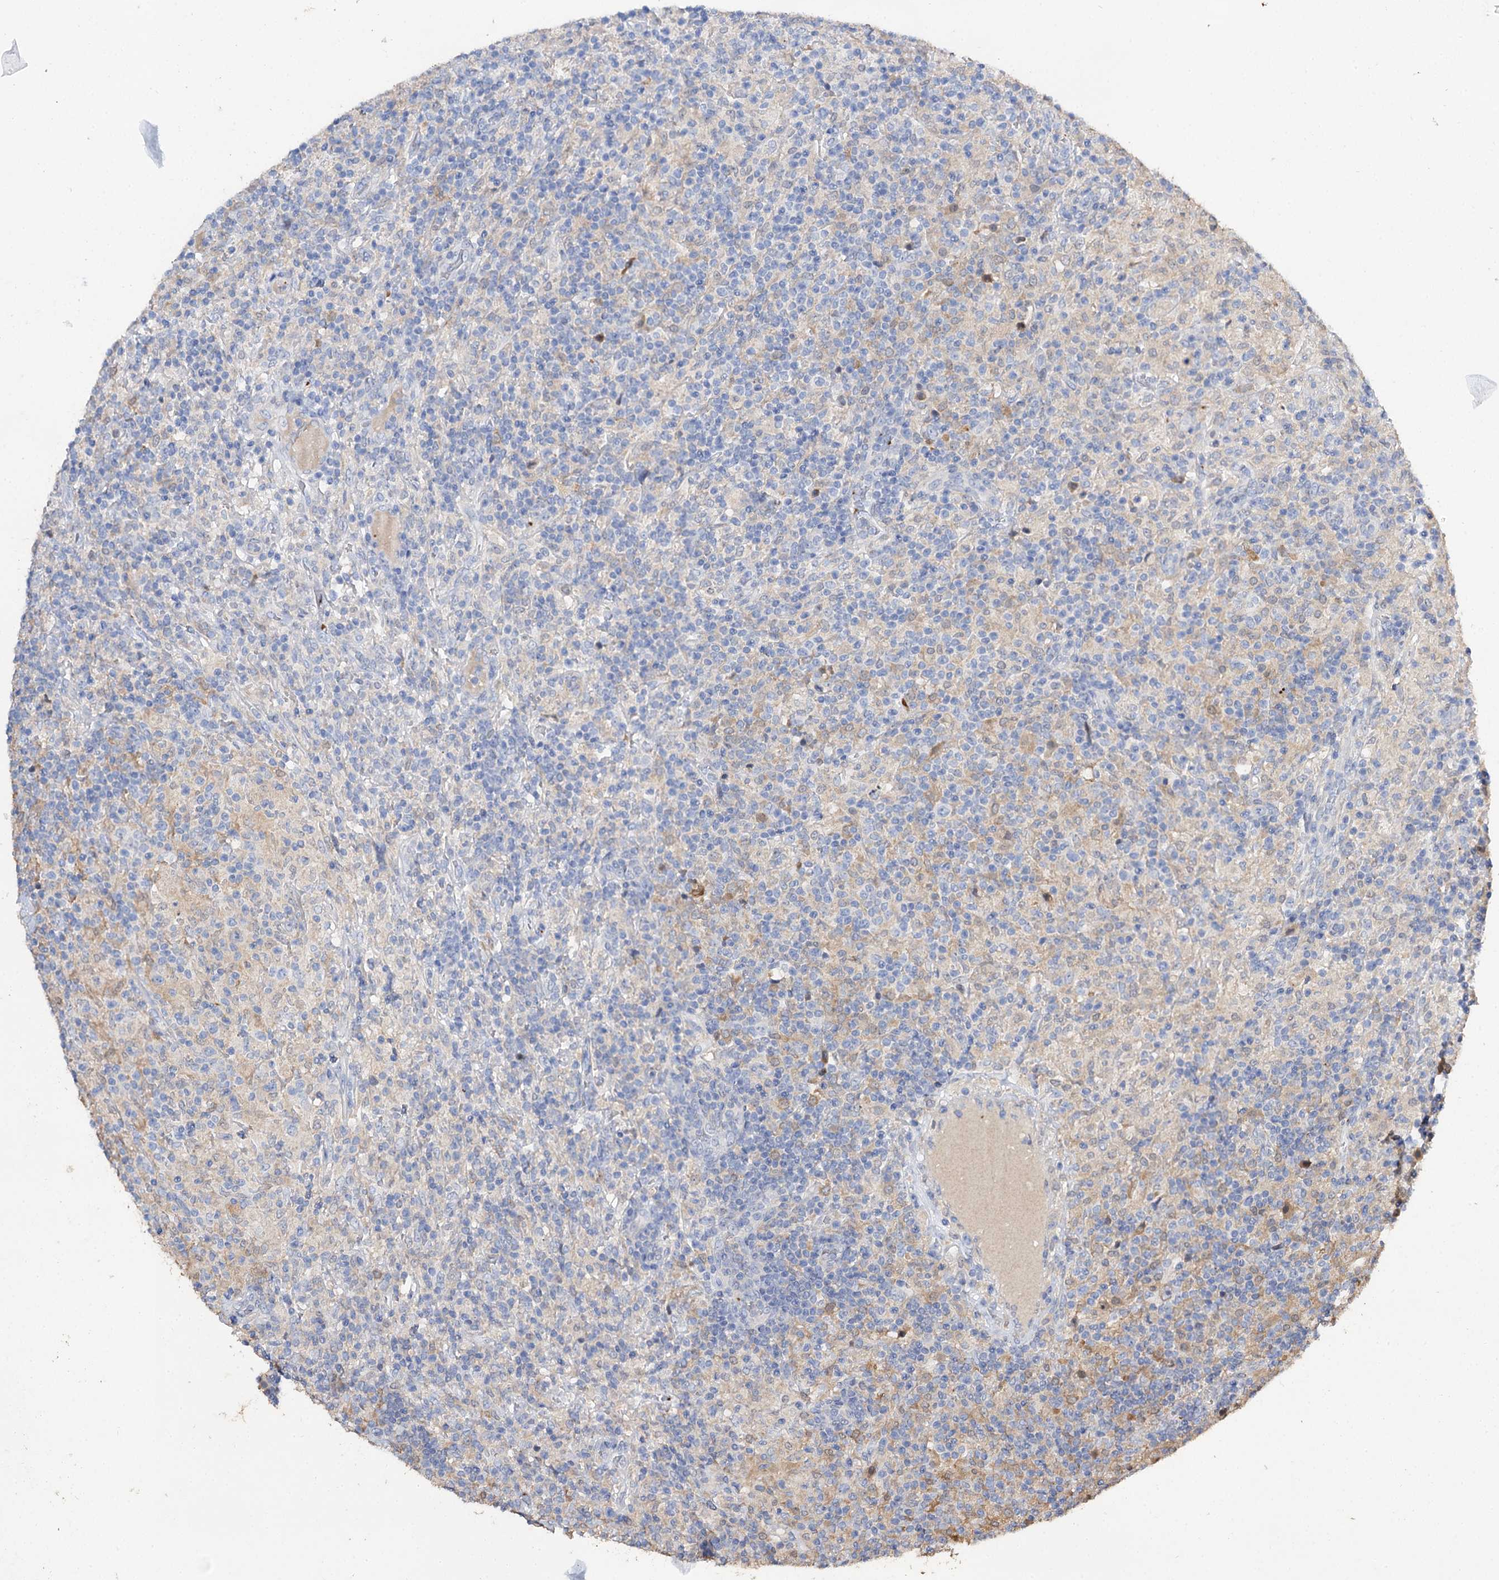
{"staining": {"intensity": "negative", "quantity": "none", "location": "none"}, "tissue": "lymphoma", "cell_type": "Tumor cells", "image_type": "cancer", "snomed": [{"axis": "morphology", "description": "Hodgkin's disease, NOS"}, {"axis": "topography", "description": "Lymph node"}], "caption": "Human Hodgkin's disease stained for a protein using immunohistochemistry exhibits no expression in tumor cells.", "gene": "DNAH6", "patient": {"sex": "male", "age": 70}}